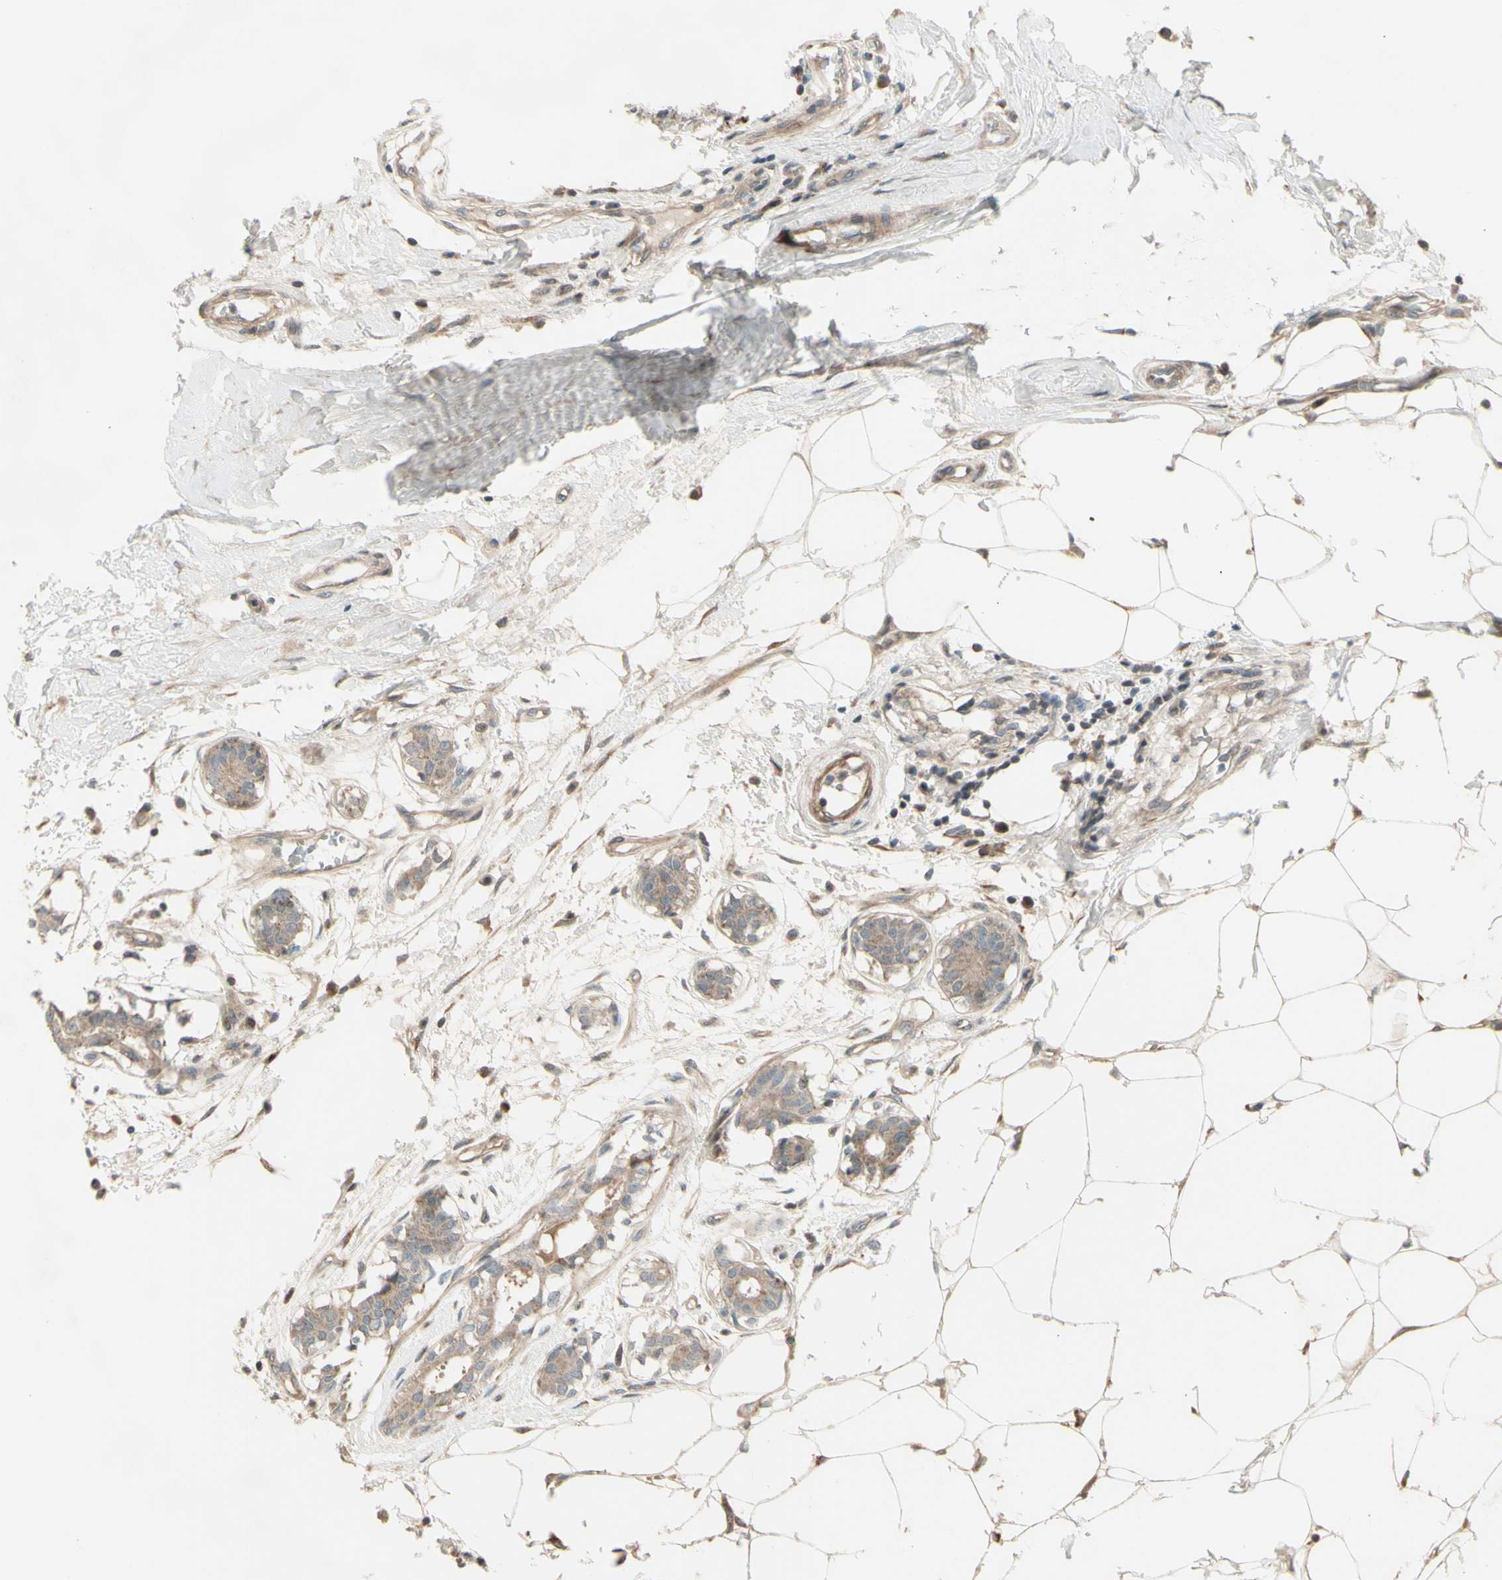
{"staining": {"intensity": "moderate", "quantity": ">75%", "location": "cytoplasmic/membranous"}, "tissue": "breast cancer", "cell_type": "Tumor cells", "image_type": "cancer", "snomed": [{"axis": "morphology", "description": "Duct carcinoma"}, {"axis": "topography", "description": "Breast"}], "caption": "Moderate cytoplasmic/membranous protein staining is appreciated in about >75% of tumor cells in intraductal carcinoma (breast). The staining was performed using DAB to visualize the protein expression in brown, while the nuclei were stained in blue with hematoxylin (Magnification: 20x).", "gene": "OSTM1", "patient": {"sex": "female", "age": 40}}